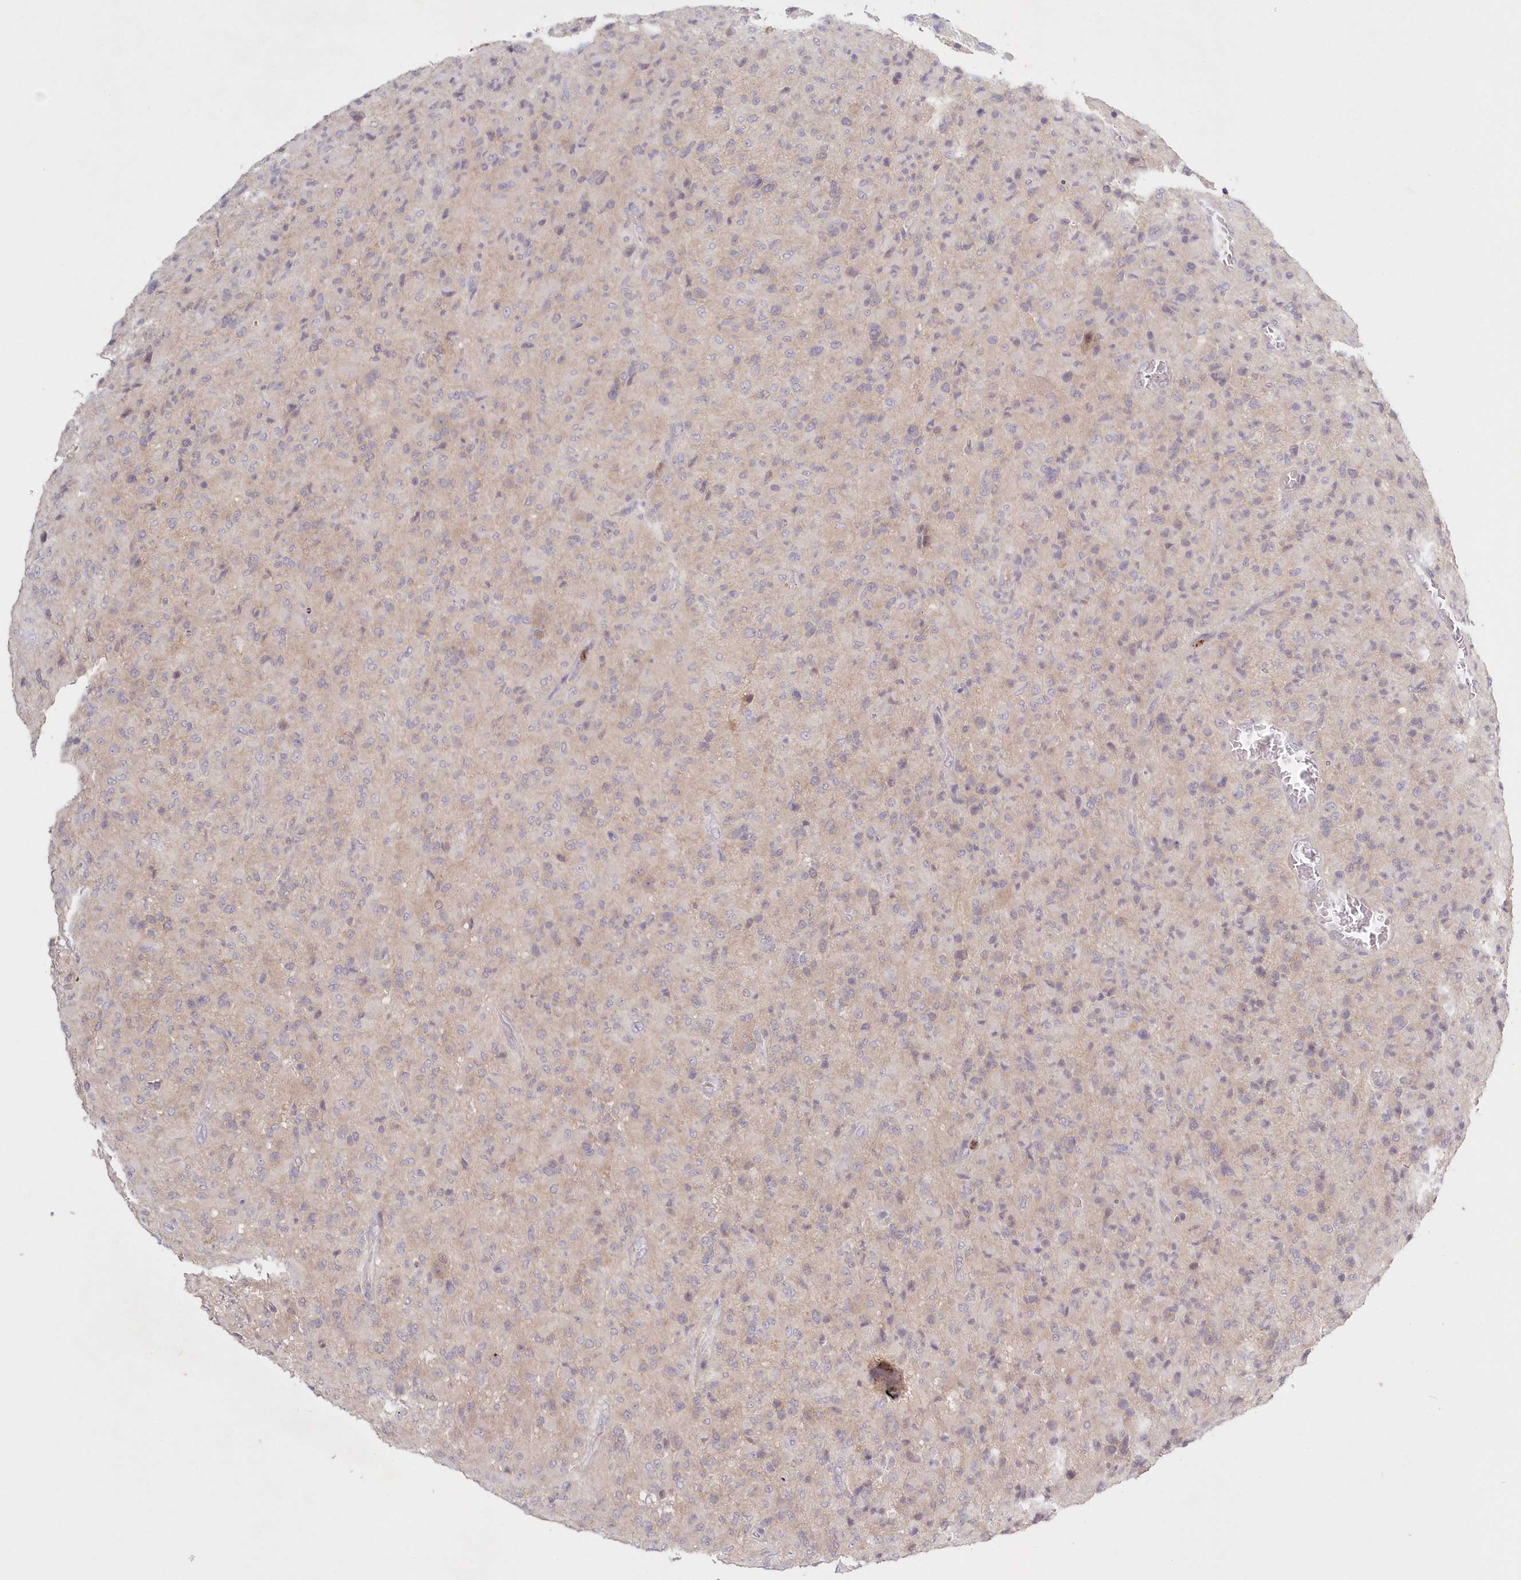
{"staining": {"intensity": "negative", "quantity": "none", "location": "none"}, "tissue": "glioma", "cell_type": "Tumor cells", "image_type": "cancer", "snomed": [{"axis": "morphology", "description": "Glioma, malignant, High grade"}, {"axis": "topography", "description": "Brain"}], "caption": "Micrograph shows no protein positivity in tumor cells of malignant glioma (high-grade) tissue. (DAB IHC visualized using brightfield microscopy, high magnification).", "gene": "KATNA1", "patient": {"sex": "female", "age": 57}}